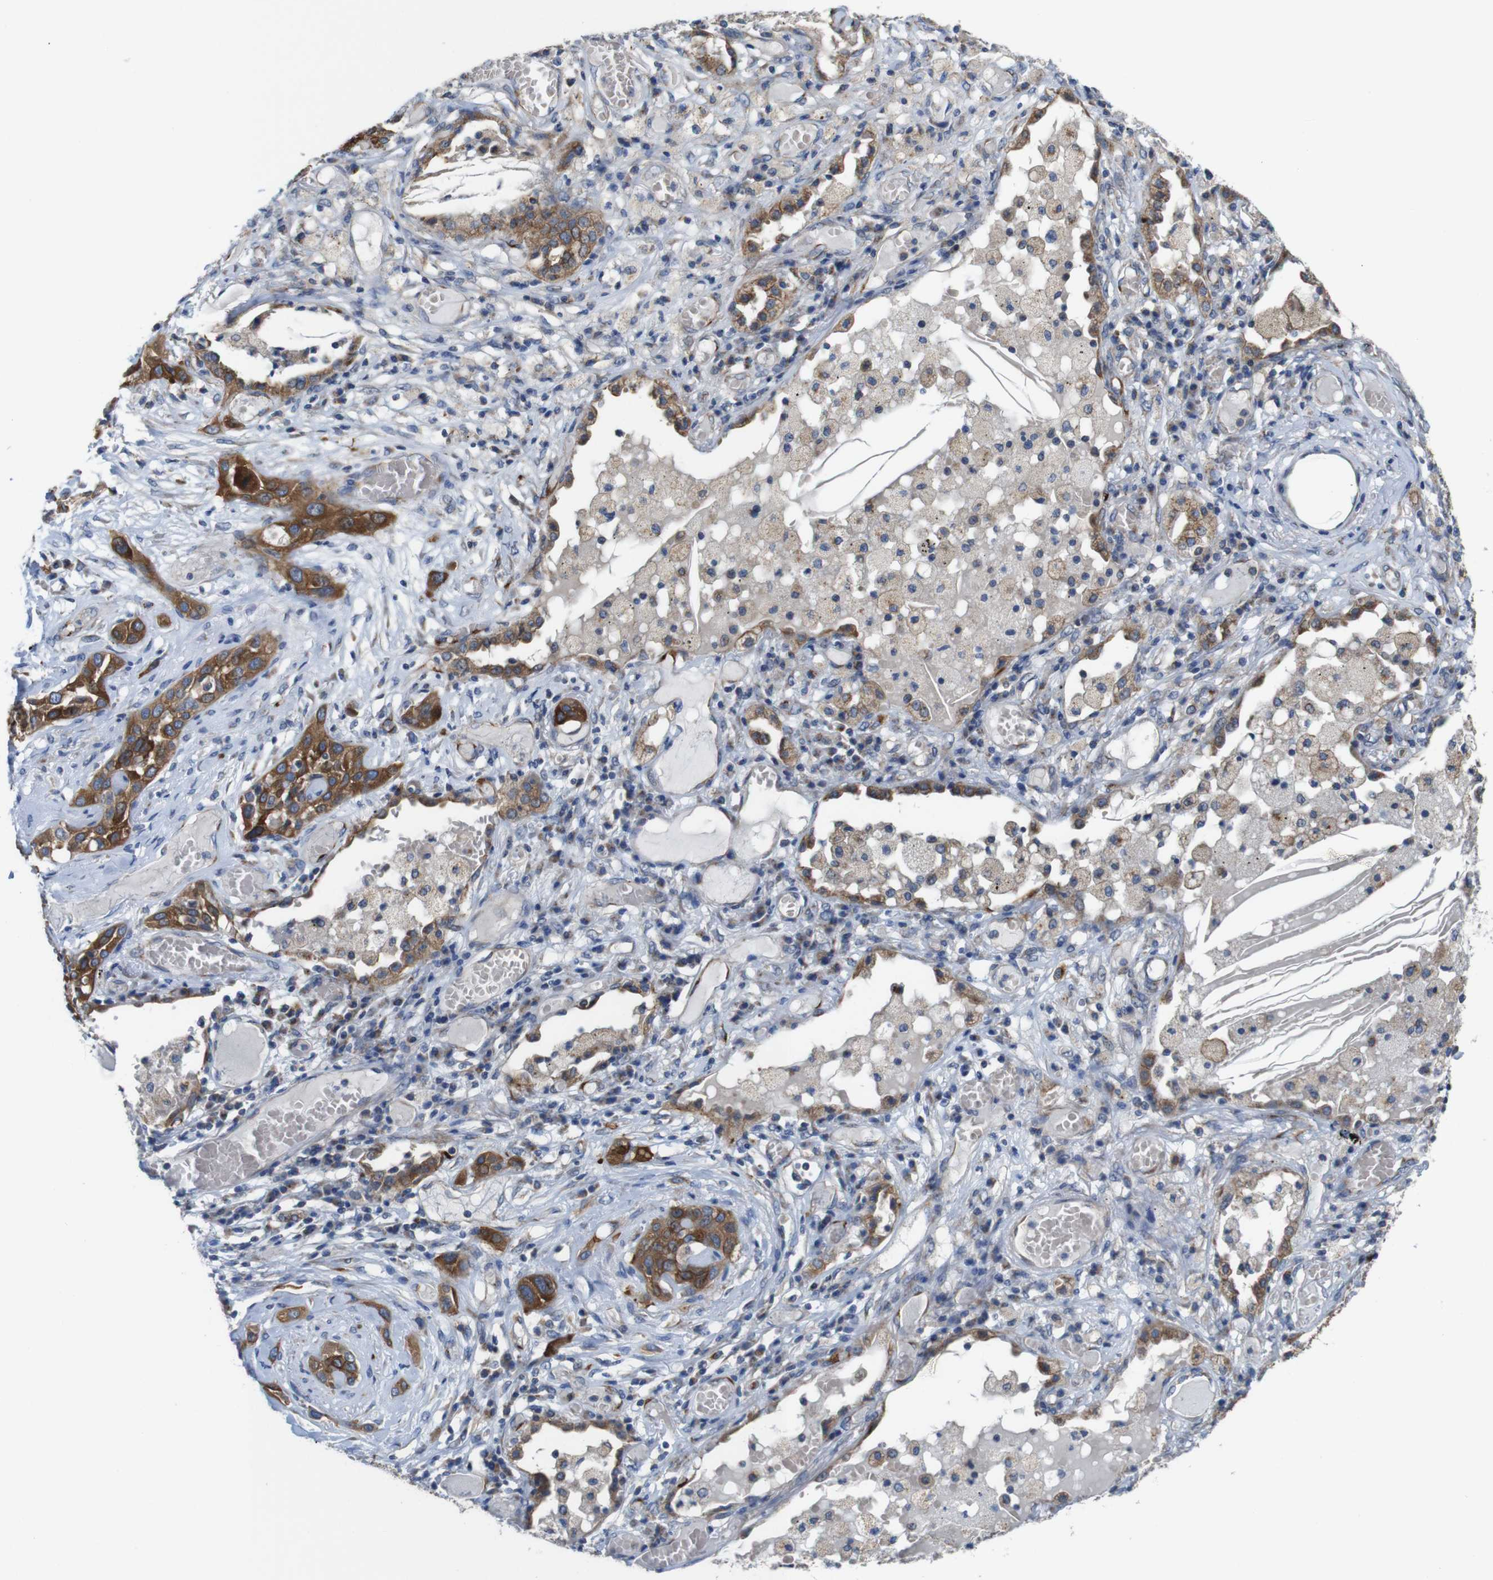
{"staining": {"intensity": "moderate", "quantity": ">75%", "location": "cytoplasmic/membranous"}, "tissue": "lung cancer", "cell_type": "Tumor cells", "image_type": "cancer", "snomed": [{"axis": "morphology", "description": "Squamous cell carcinoma, NOS"}, {"axis": "topography", "description": "Lung"}], "caption": "Squamous cell carcinoma (lung) stained with immunohistochemistry displays moderate cytoplasmic/membranous positivity in about >75% of tumor cells.", "gene": "EFCAB14", "patient": {"sex": "male", "age": 71}}